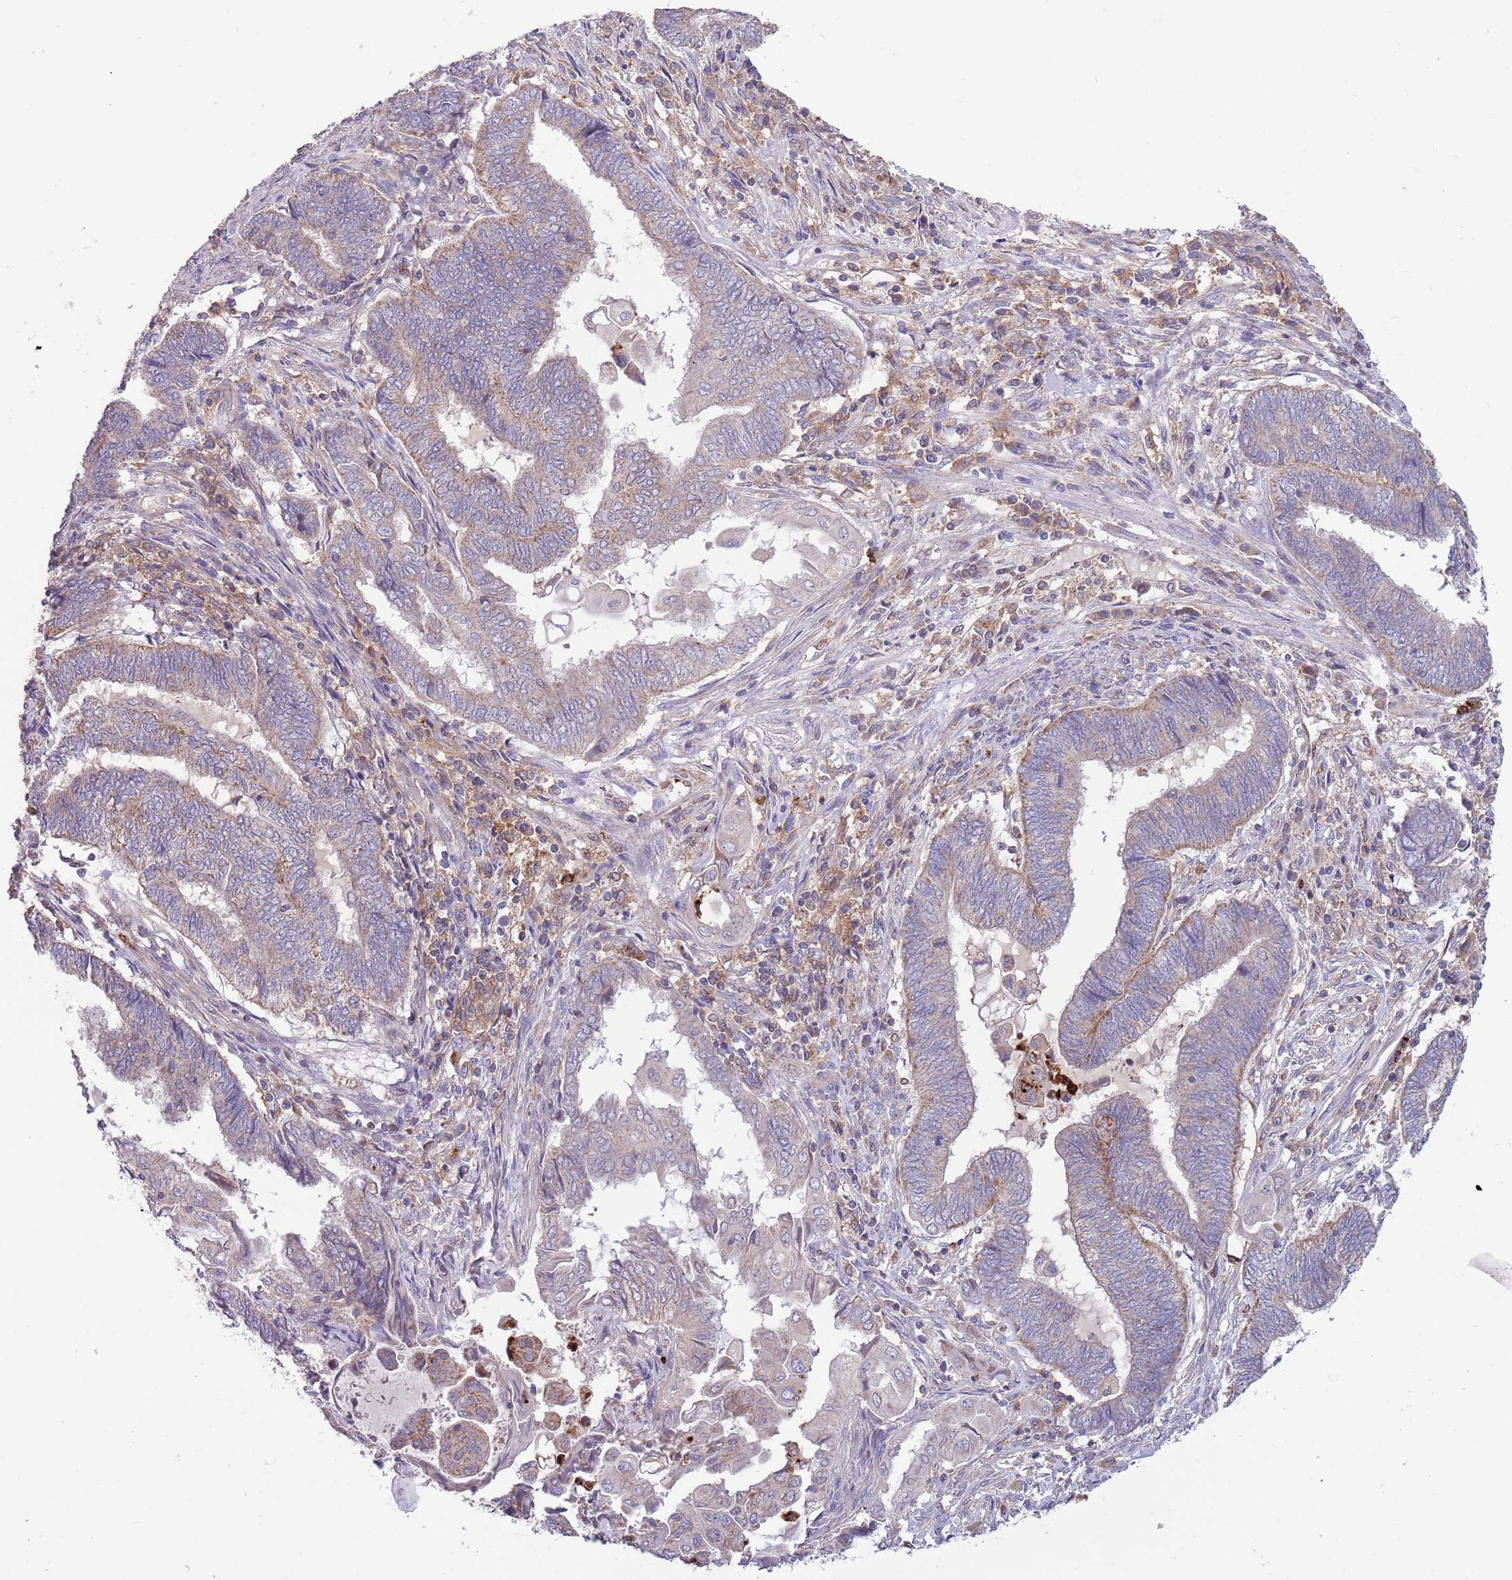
{"staining": {"intensity": "moderate", "quantity": "25%-75%", "location": "cytoplasmic/membranous"}, "tissue": "endometrial cancer", "cell_type": "Tumor cells", "image_type": "cancer", "snomed": [{"axis": "morphology", "description": "Adenocarcinoma, NOS"}, {"axis": "topography", "description": "Uterus"}, {"axis": "topography", "description": "Endometrium"}], "caption": "Brown immunohistochemical staining in endometrial adenocarcinoma exhibits moderate cytoplasmic/membranous expression in about 25%-75% of tumor cells.", "gene": "DDT", "patient": {"sex": "female", "age": 70}}